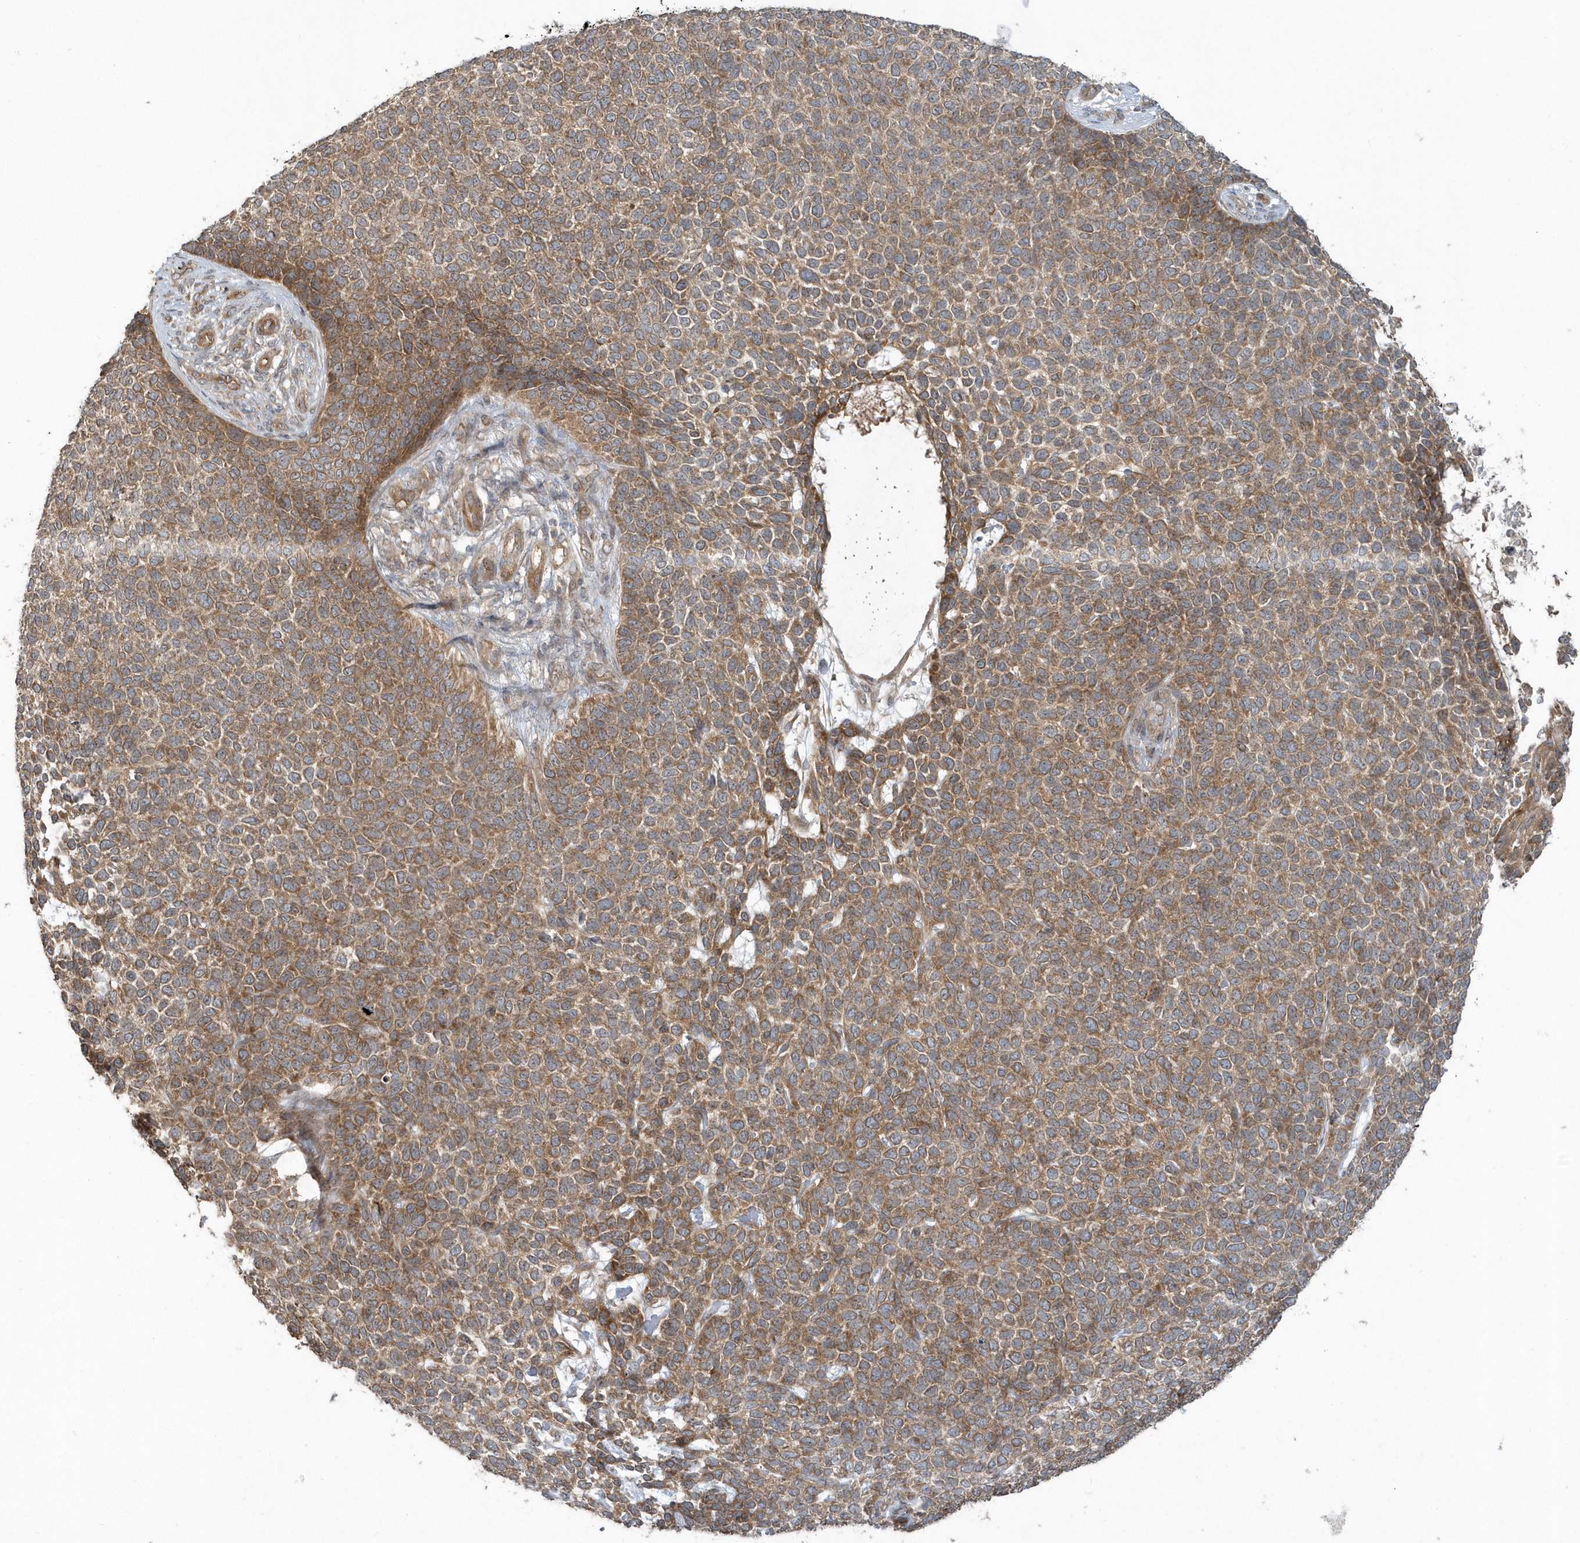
{"staining": {"intensity": "moderate", "quantity": ">75%", "location": "cytoplasmic/membranous"}, "tissue": "skin cancer", "cell_type": "Tumor cells", "image_type": "cancer", "snomed": [{"axis": "morphology", "description": "Basal cell carcinoma"}, {"axis": "topography", "description": "Skin"}], "caption": "Immunohistochemical staining of human skin basal cell carcinoma exhibits medium levels of moderate cytoplasmic/membranous staining in approximately >75% of tumor cells.", "gene": "STIM2", "patient": {"sex": "female", "age": 84}}